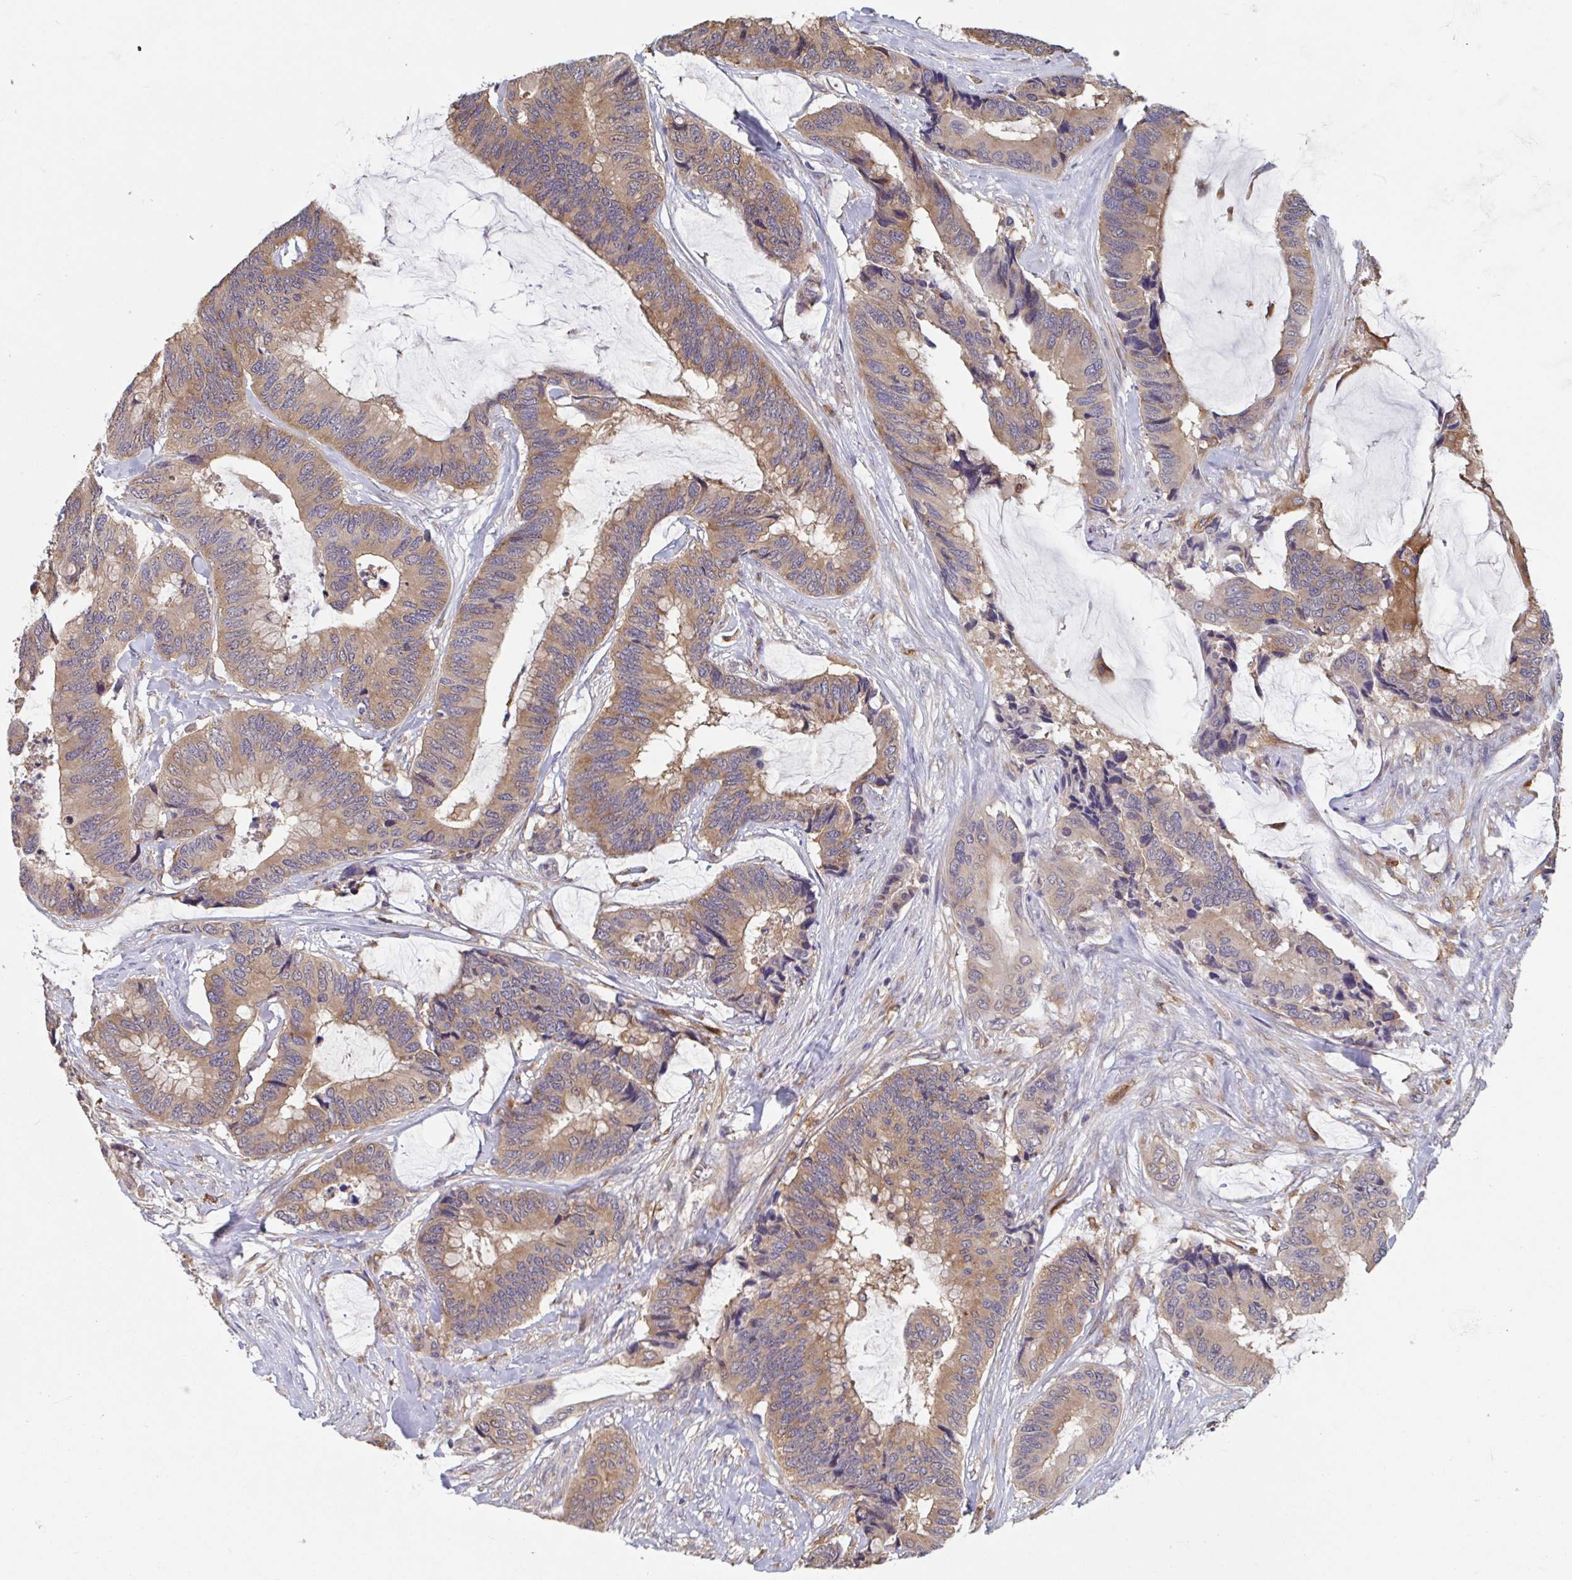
{"staining": {"intensity": "moderate", "quantity": ">75%", "location": "cytoplasmic/membranous"}, "tissue": "colorectal cancer", "cell_type": "Tumor cells", "image_type": "cancer", "snomed": [{"axis": "morphology", "description": "Adenocarcinoma, NOS"}, {"axis": "topography", "description": "Rectum"}], "caption": "Tumor cells show moderate cytoplasmic/membranous positivity in approximately >75% of cells in adenocarcinoma (colorectal). (Stains: DAB (3,3'-diaminobenzidine) in brown, nuclei in blue, Microscopy: brightfield microscopy at high magnification).", "gene": "SNX8", "patient": {"sex": "female", "age": 59}}